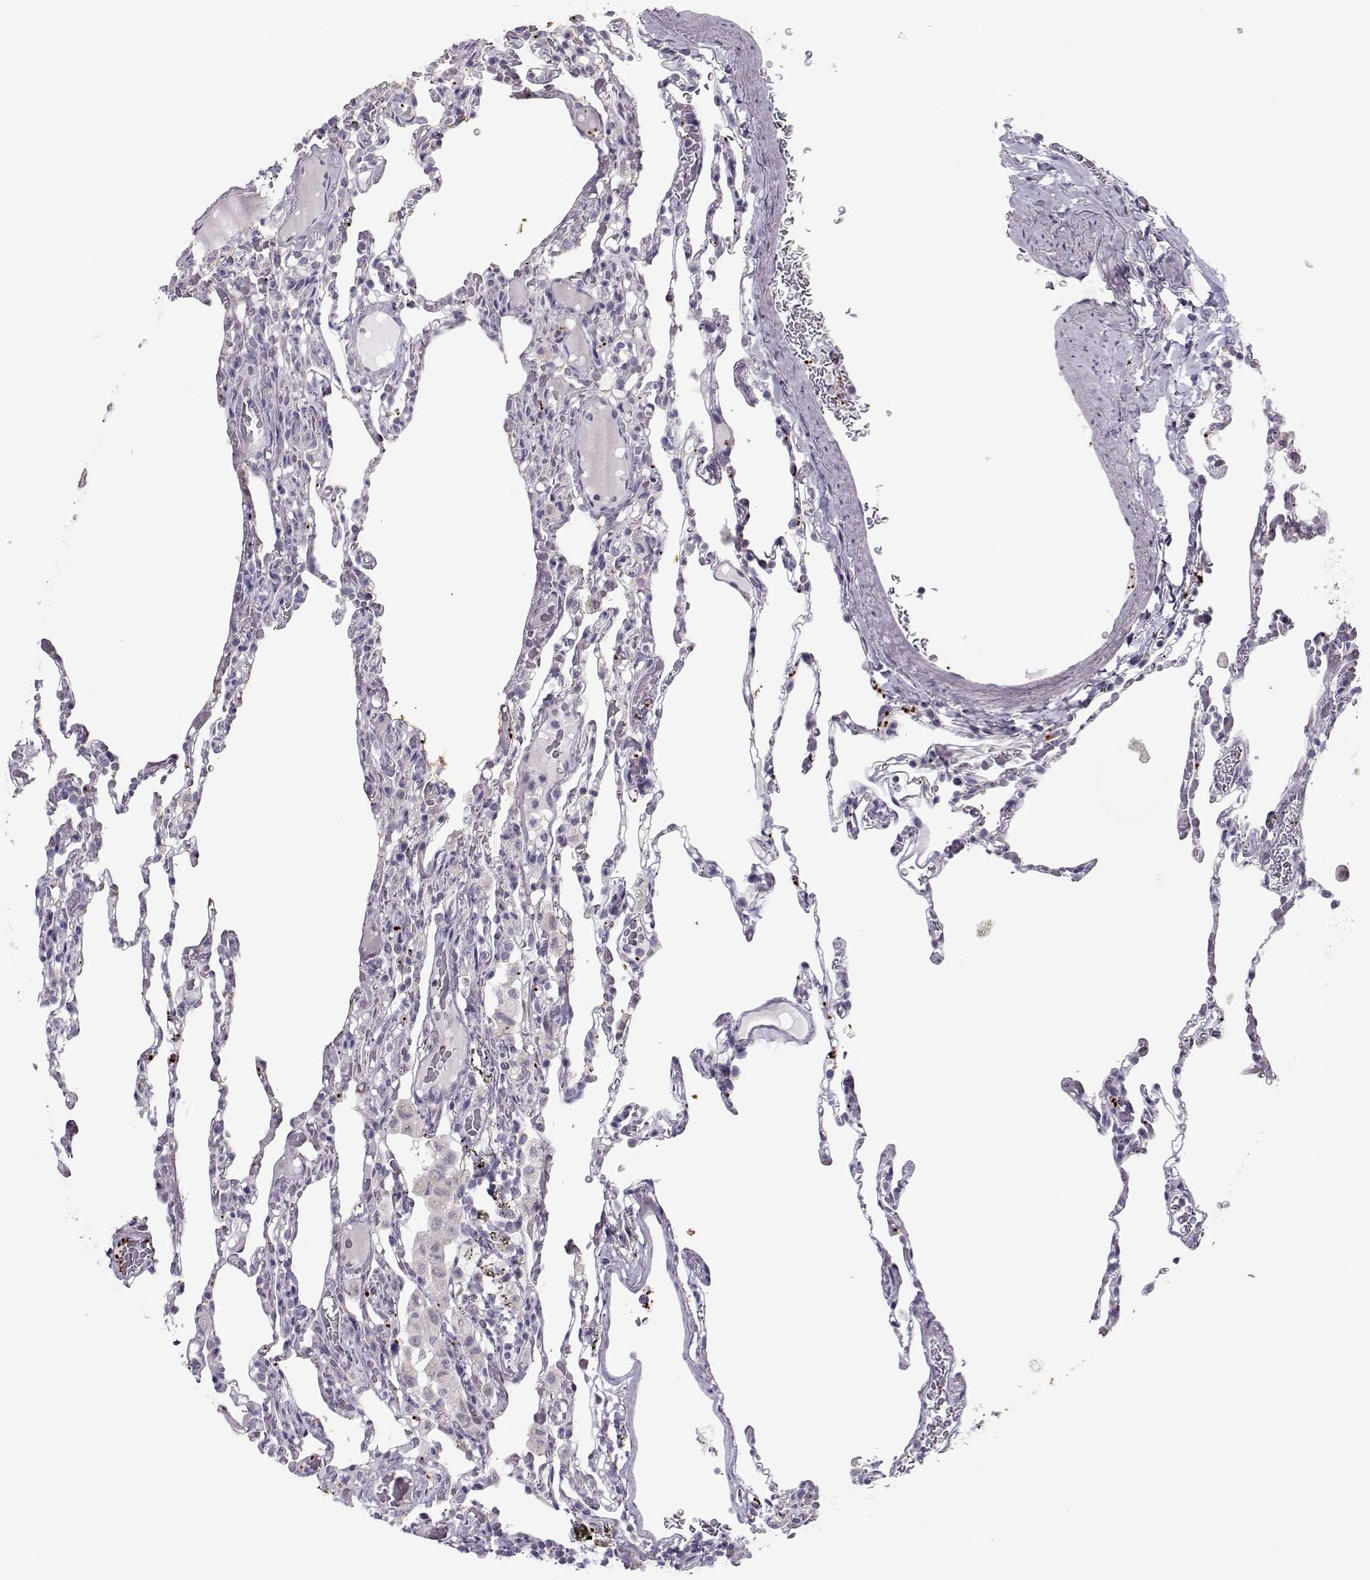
{"staining": {"intensity": "negative", "quantity": "none", "location": "none"}, "tissue": "lung", "cell_type": "Alveolar cells", "image_type": "normal", "snomed": [{"axis": "morphology", "description": "Normal tissue, NOS"}, {"axis": "topography", "description": "Lung"}], "caption": "Alveolar cells show no significant positivity in unremarkable lung. (IHC, brightfield microscopy, high magnification).", "gene": "KLF17", "patient": {"sex": "female", "age": 43}}